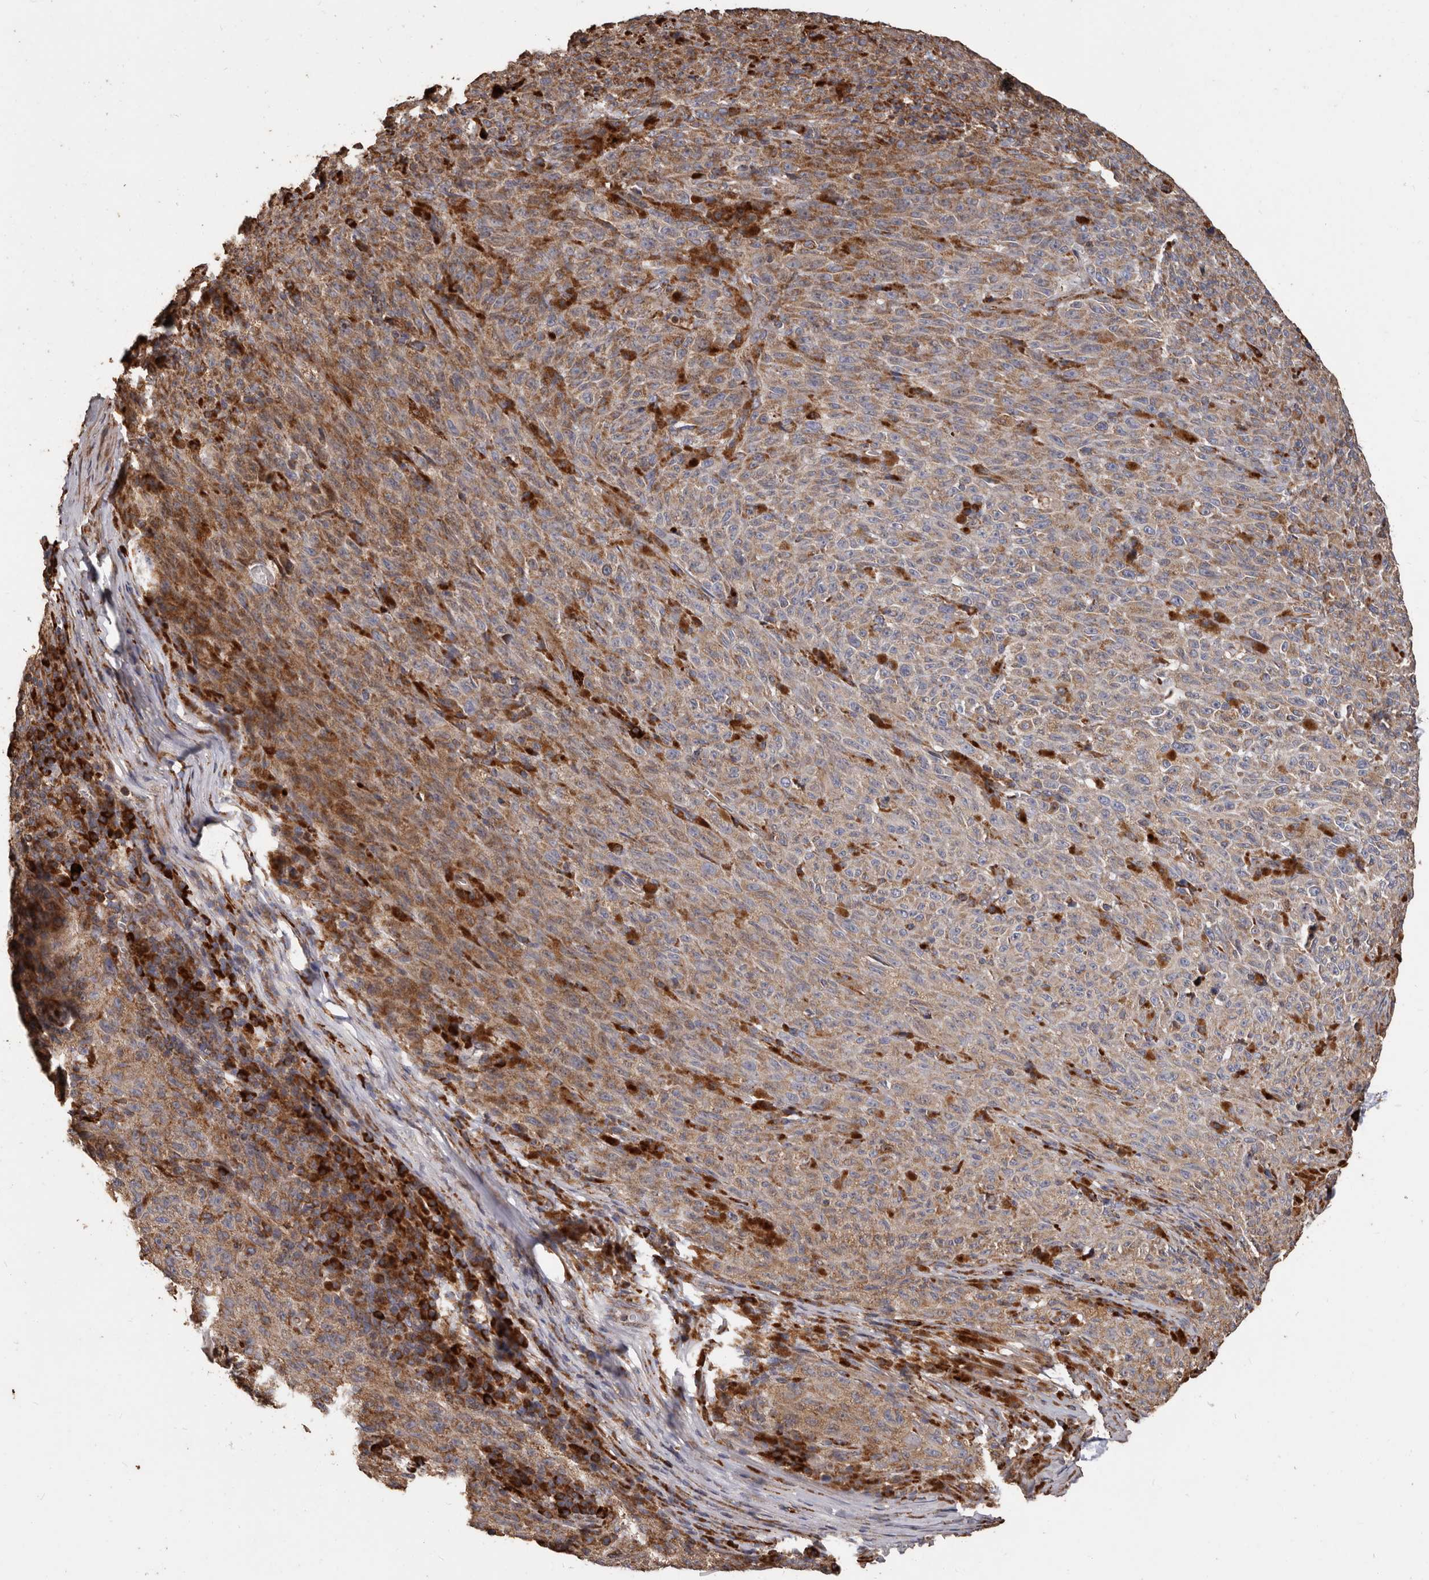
{"staining": {"intensity": "weak", "quantity": ">75%", "location": "cytoplasmic/membranous"}, "tissue": "melanoma", "cell_type": "Tumor cells", "image_type": "cancer", "snomed": [{"axis": "morphology", "description": "Malignant melanoma, NOS"}, {"axis": "topography", "description": "Skin"}], "caption": "Melanoma stained with immunohistochemistry (IHC) demonstrates weak cytoplasmic/membranous staining in approximately >75% of tumor cells.", "gene": "OSGIN2", "patient": {"sex": "female", "age": 82}}